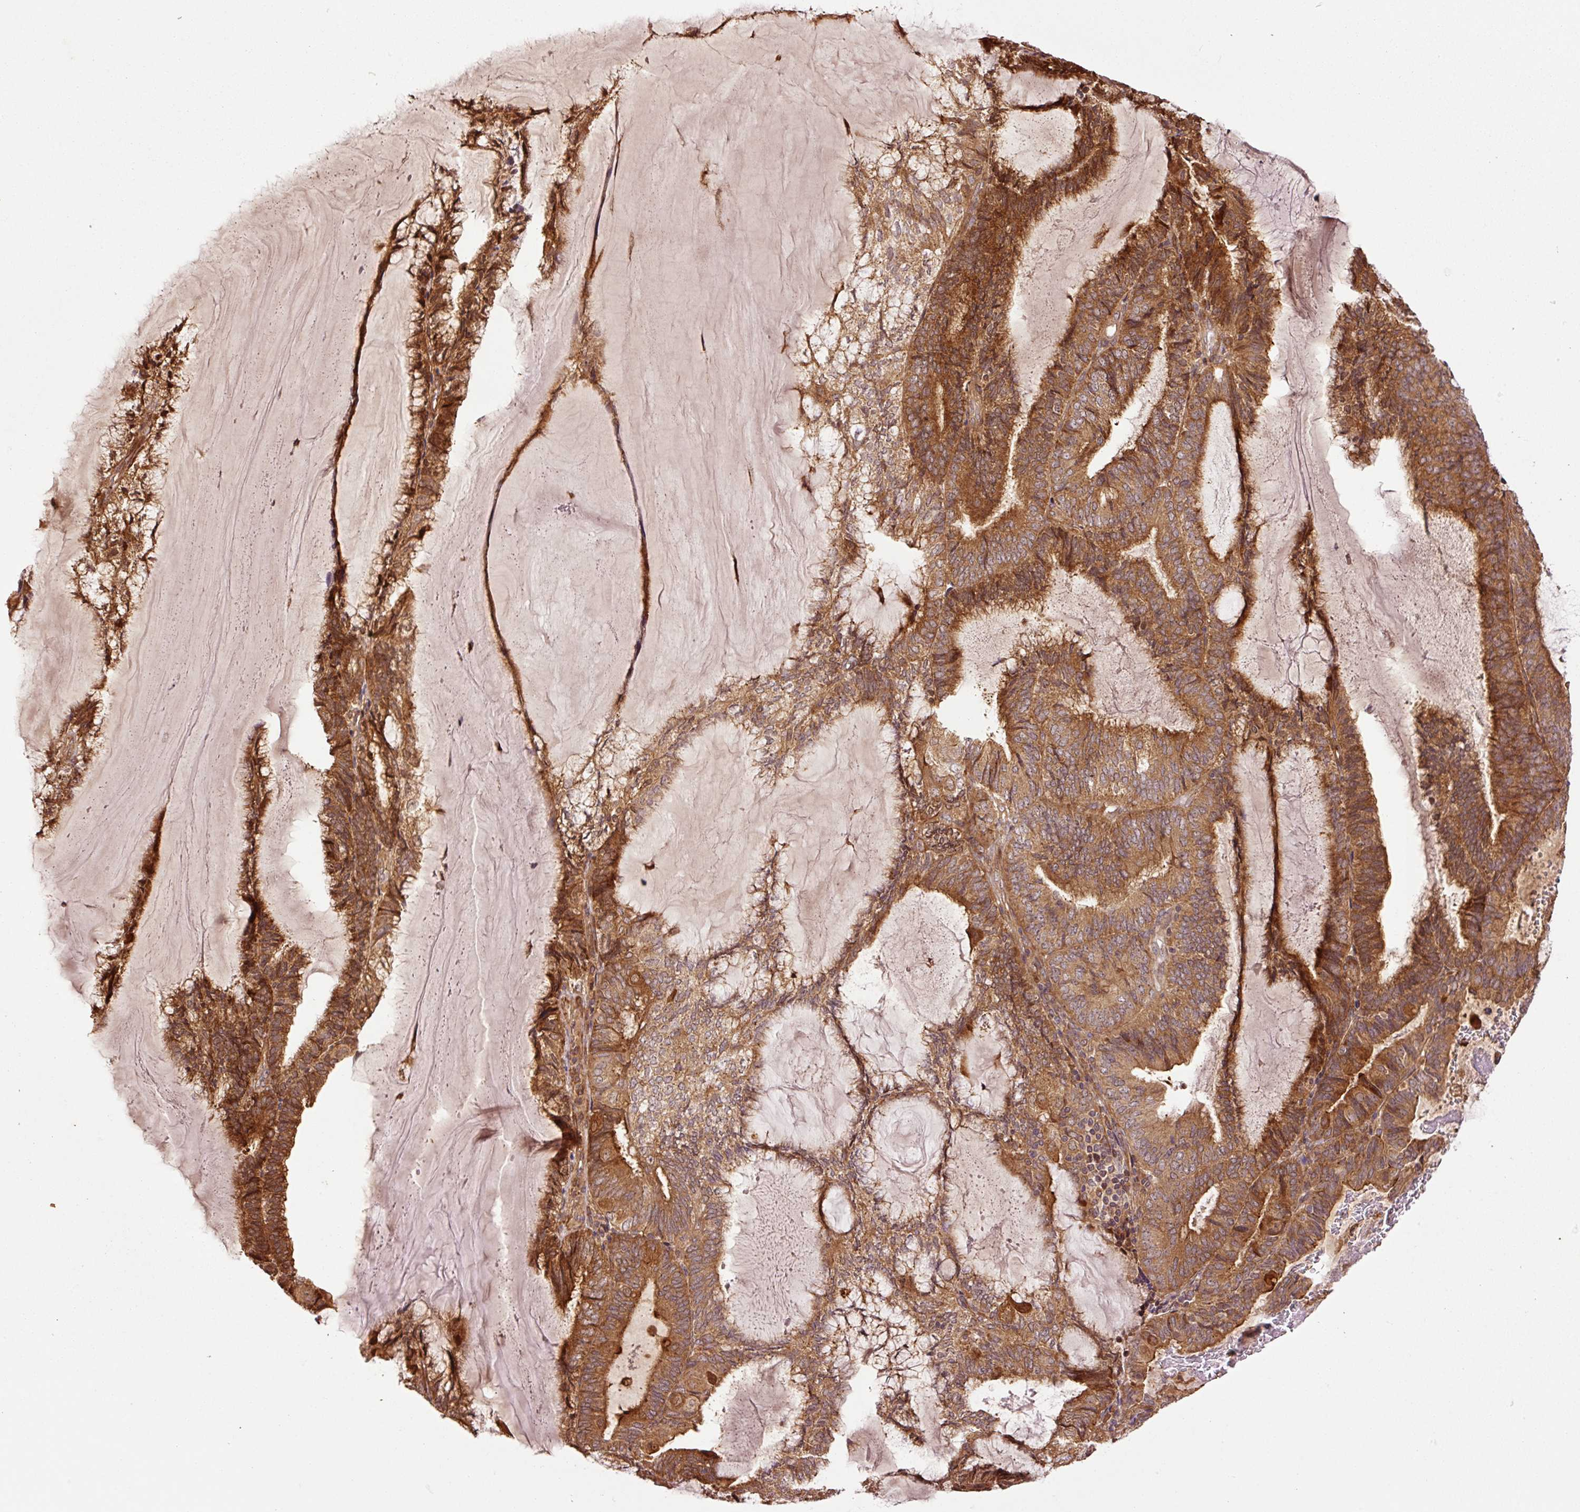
{"staining": {"intensity": "strong", "quantity": ">75%", "location": "cytoplasmic/membranous"}, "tissue": "endometrial cancer", "cell_type": "Tumor cells", "image_type": "cancer", "snomed": [{"axis": "morphology", "description": "Adenocarcinoma, NOS"}, {"axis": "topography", "description": "Endometrium"}], "caption": "About >75% of tumor cells in adenocarcinoma (endometrial) display strong cytoplasmic/membranous protein positivity as visualized by brown immunohistochemical staining.", "gene": "OXER1", "patient": {"sex": "female", "age": 81}}